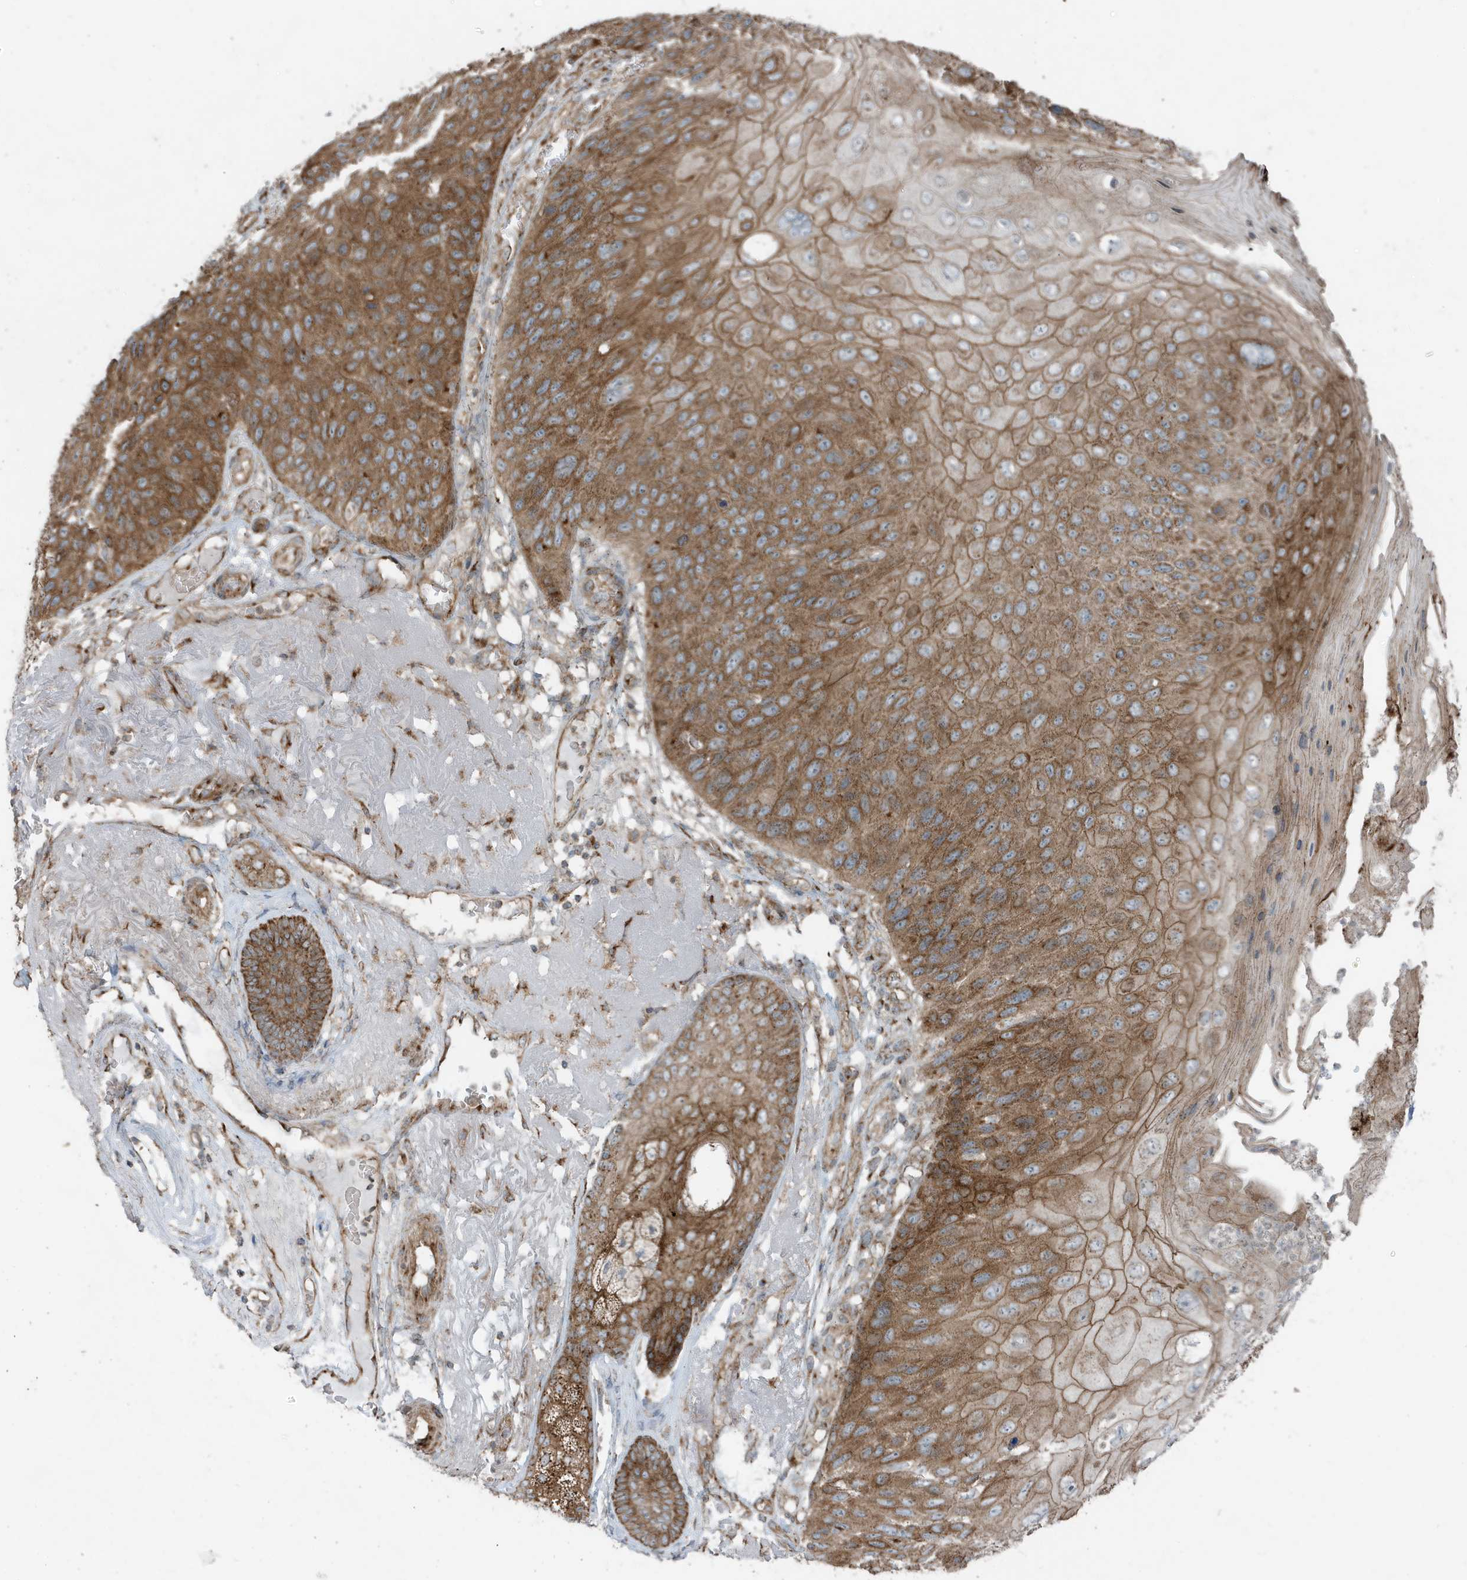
{"staining": {"intensity": "strong", "quantity": ">75%", "location": "cytoplasmic/membranous"}, "tissue": "skin cancer", "cell_type": "Tumor cells", "image_type": "cancer", "snomed": [{"axis": "morphology", "description": "Squamous cell carcinoma, NOS"}, {"axis": "topography", "description": "Skin"}], "caption": "Immunohistochemistry (DAB (3,3'-diaminobenzidine)) staining of squamous cell carcinoma (skin) demonstrates strong cytoplasmic/membranous protein staining in approximately >75% of tumor cells. (DAB (3,3'-diaminobenzidine) = brown stain, brightfield microscopy at high magnification).", "gene": "GOLGA4", "patient": {"sex": "female", "age": 88}}